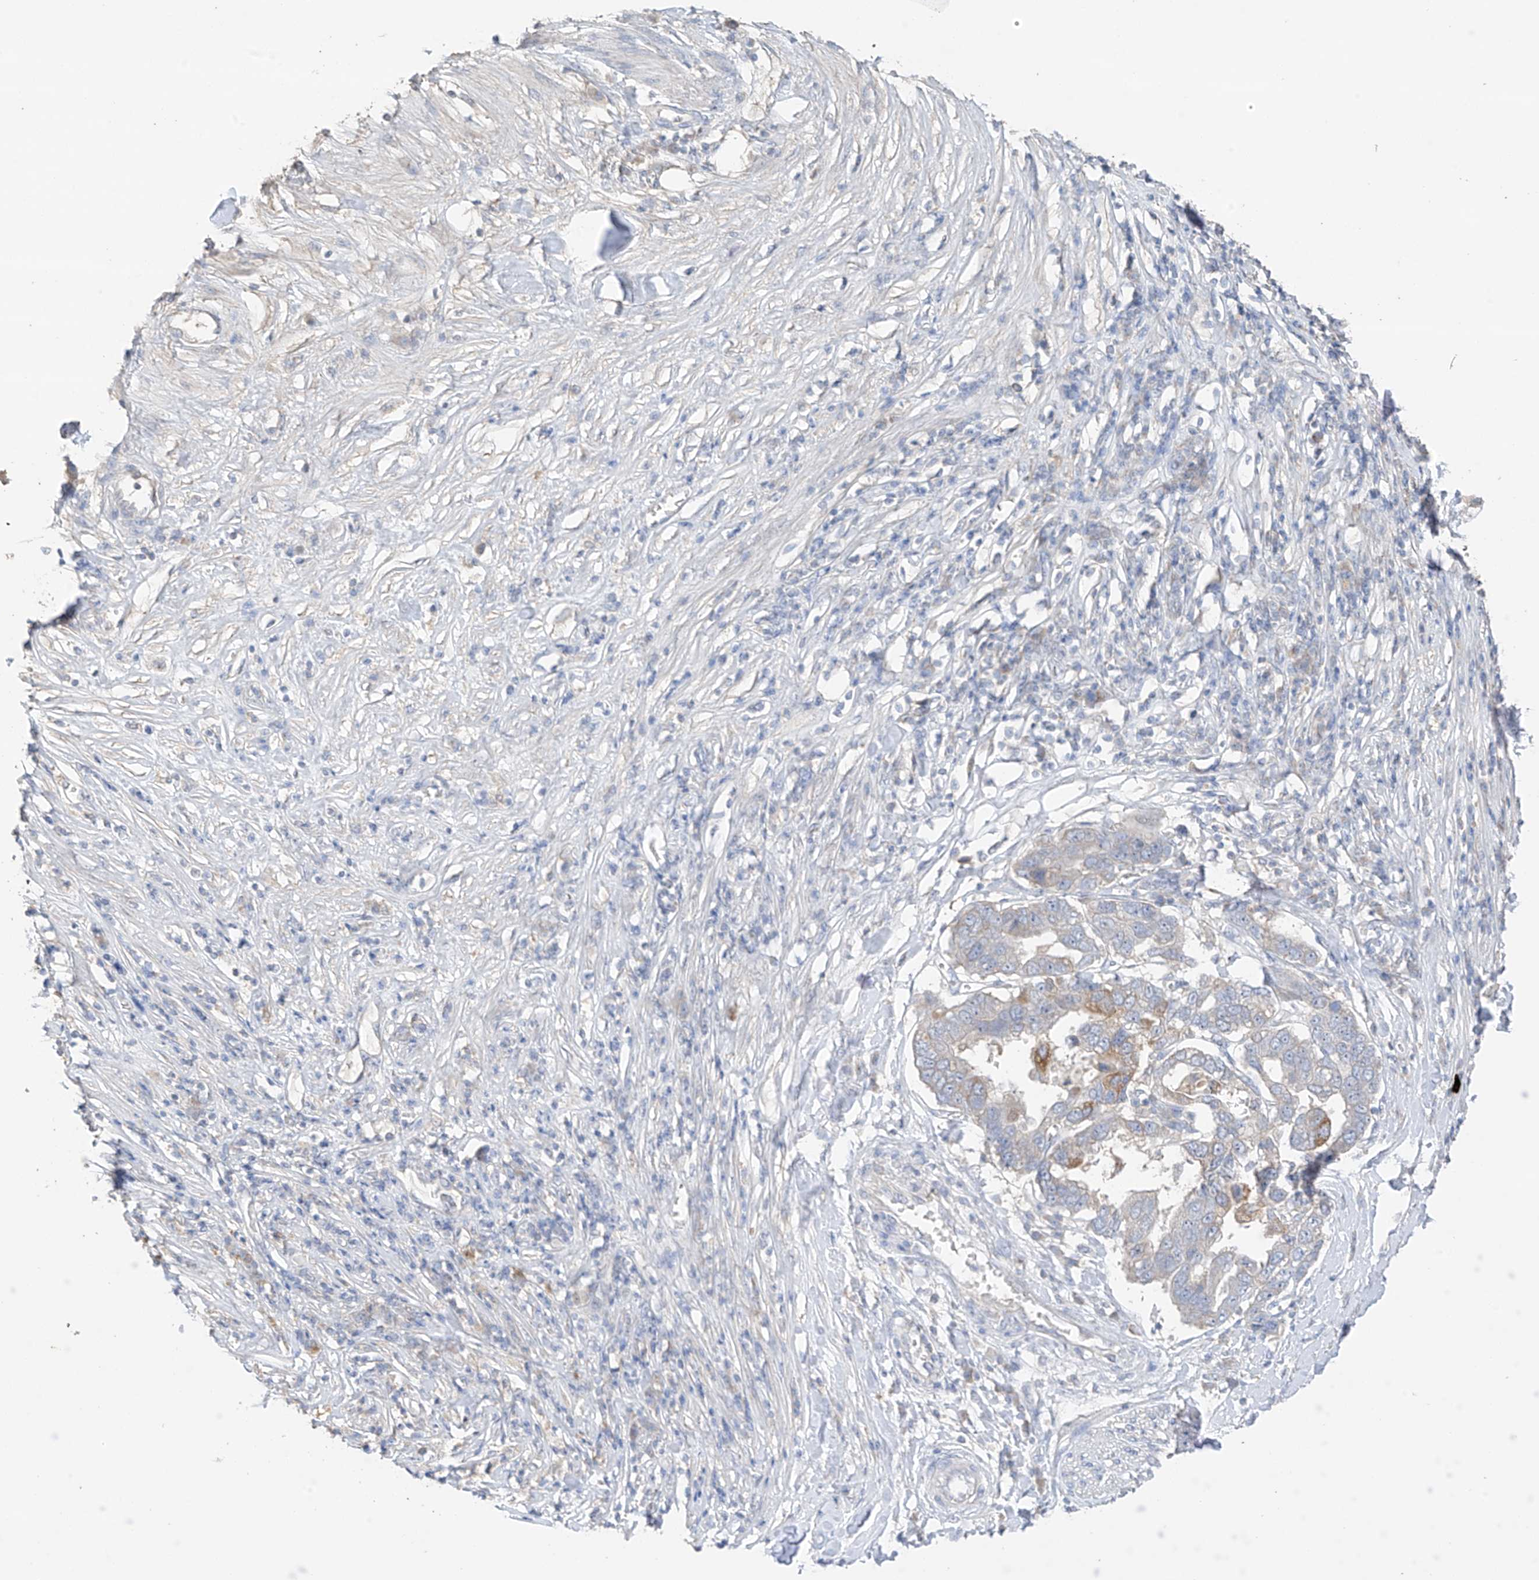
{"staining": {"intensity": "moderate", "quantity": "<25%", "location": "cytoplasmic/membranous"}, "tissue": "pancreatic cancer", "cell_type": "Tumor cells", "image_type": "cancer", "snomed": [{"axis": "morphology", "description": "Adenocarcinoma, NOS"}, {"axis": "topography", "description": "Pancreas"}], "caption": "A brown stain labels moderate cytoplasmic/membranous staining of a protein in human pancreatic cancer tumor cells. The protein is stained brown, and the nuclei are stained in blue (DAB IHC with brightfield microscopy, high magnification).", "gene": "CAPN13", "patient": {"sex": "female", "age": 61}}